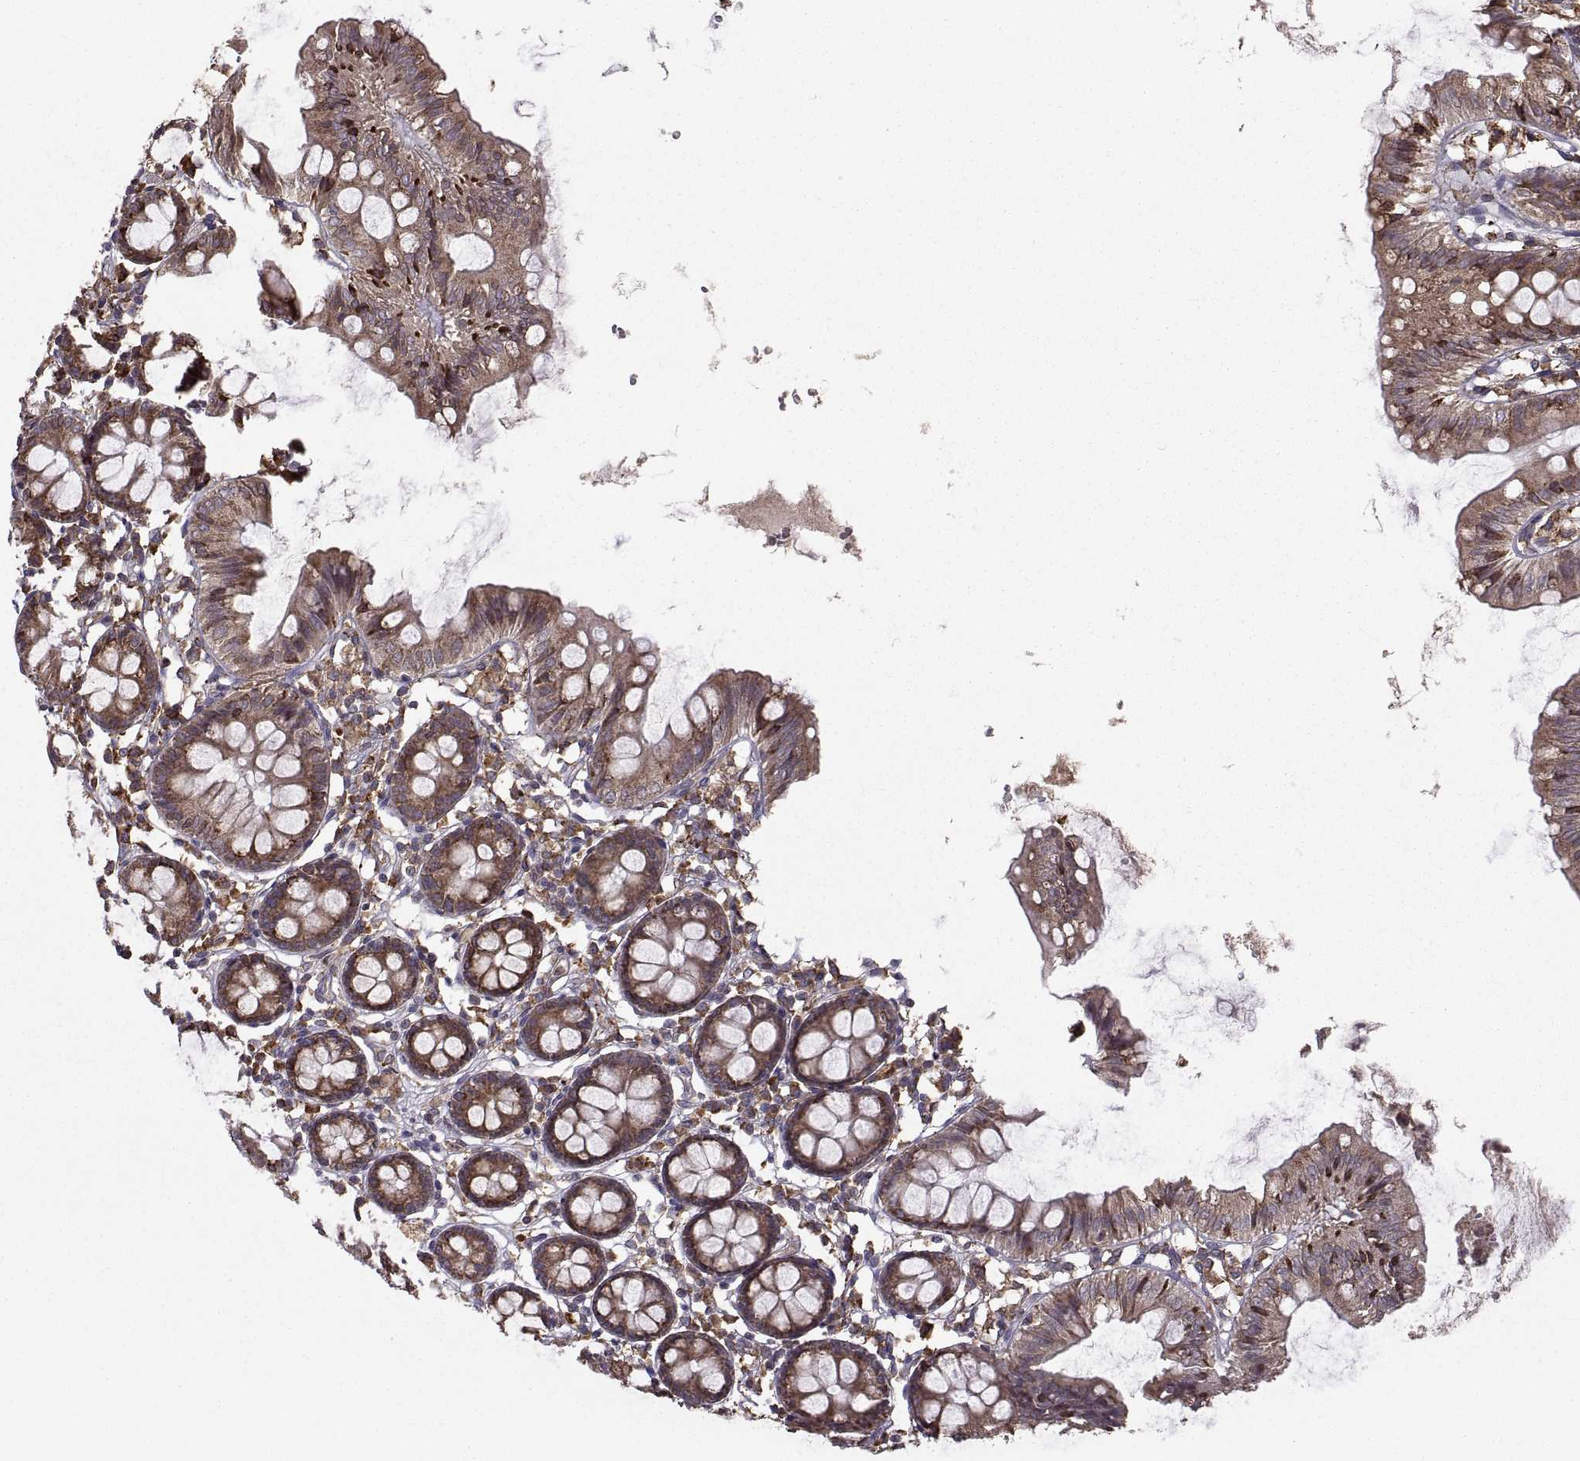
{"staining": {"intensity": "moderate", "quantity": "25%-75%", "location": "cytoplasmic/membranous"}, "tissue": "colon", "cell_type": "Endothelial cells", "image_type": "normal", "snomed": [{"axis": "morphology", "description": "Normal tissue, NOS"}, {"axis": "topography", "description": "Colon"}], "caption": "Moderate cytoplasmic/membranous positivity is appreciated in about 25%-75% of endothelial cells in unremarkable colon. (brown staining indicates protein expression, while blue staining denotes nuclei).", "gene": "PDIA3", "patient": {"sex": "female", "age": 84}}